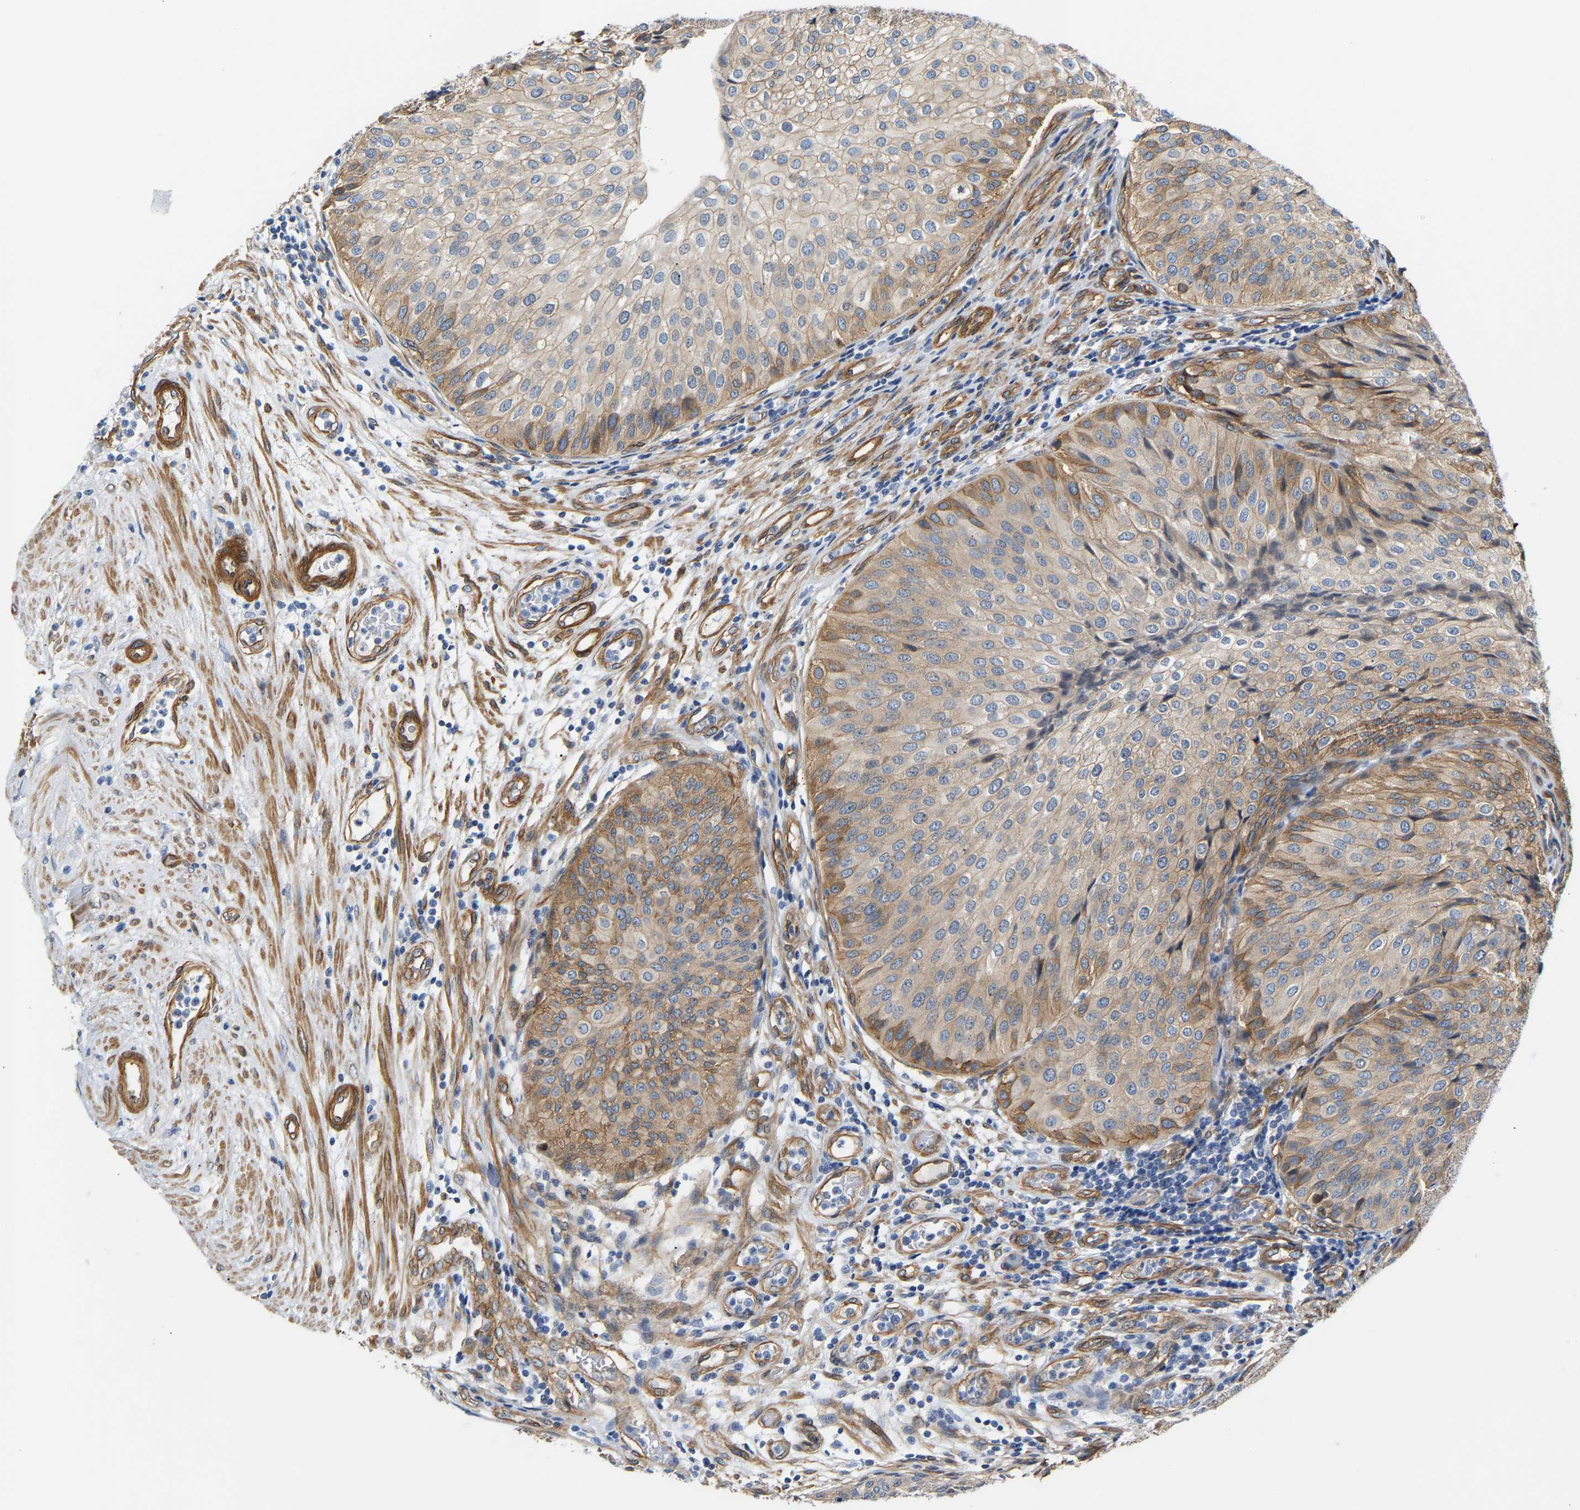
{"staining": {"intensity": "moderate", "quantity": "25%-75%", "location": "cytoplasmic/membranous"}, "tissue": "urothelial cancer", "cell_type": "Tumor cells", "image_type": "cancer", "snomed": [{"axis": "morphology", "description": "Urothelial carcinoma, Low grade"}, {"axis": "topography", "description": "Urinary bladder"}], "caption": "Urothelial carcinoma (low-grade) was stained to show a protein in brown. There is medium levels of moderate cytoplasmic/membranous expression in about 25%-75% of tumor cells.", "gene": "PAWR", "patient": {"sex": "male", "age": 67}}